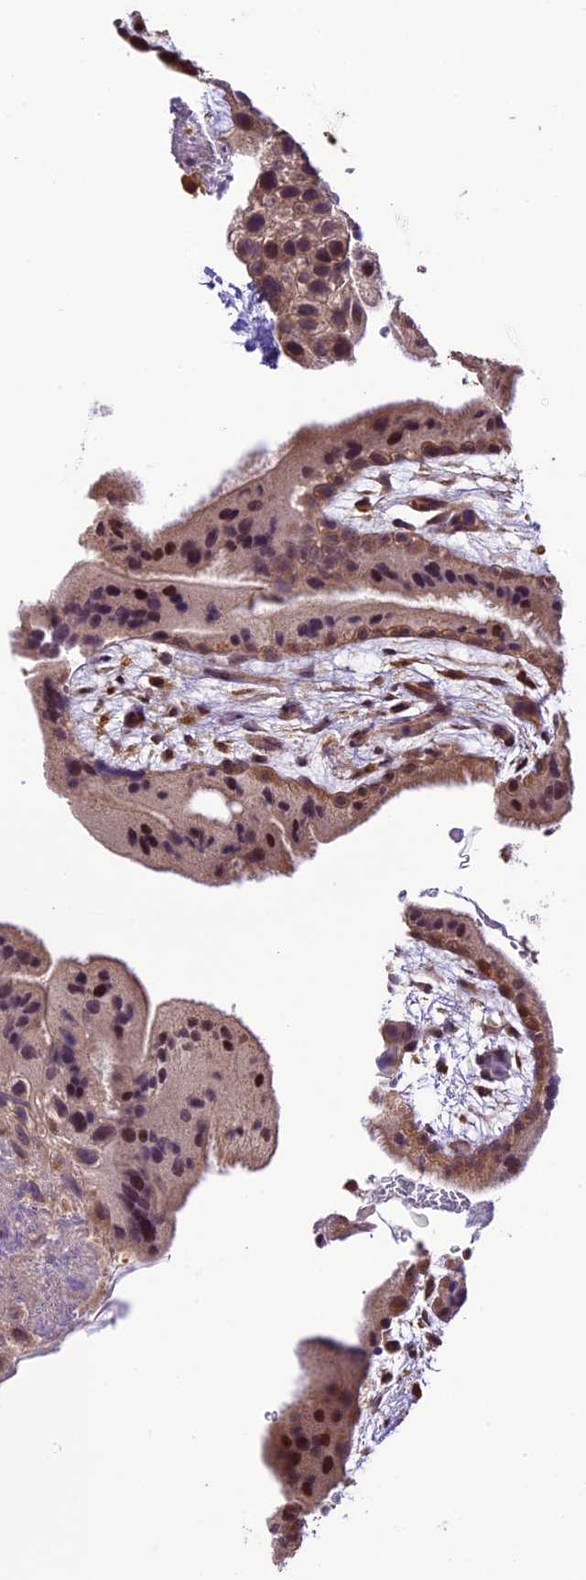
{"staining": {"intensity": "moderate", "quantity": ">75%", "location": "cytoplasmic/membranous,nuclear"}, "tissue": "placenta", "cell_type": "Decidual cells", "image_type": "normal", "snomed": [{"axis": "morphology", "description": "Normal tissue, NOS"}, {"axis": "topography", "description": "Placenta"}], "caption": "Unremarkable placenta exhibits moderate cytoplasmic/membranous,nuclear staining in about >75% of decidual cells, visualized by immunohistochemistry. (Brightfield microscopy of DAB IHC at high magnification).", "gene": "DGKH", "patient": {"sex": "female", "age": 35}}